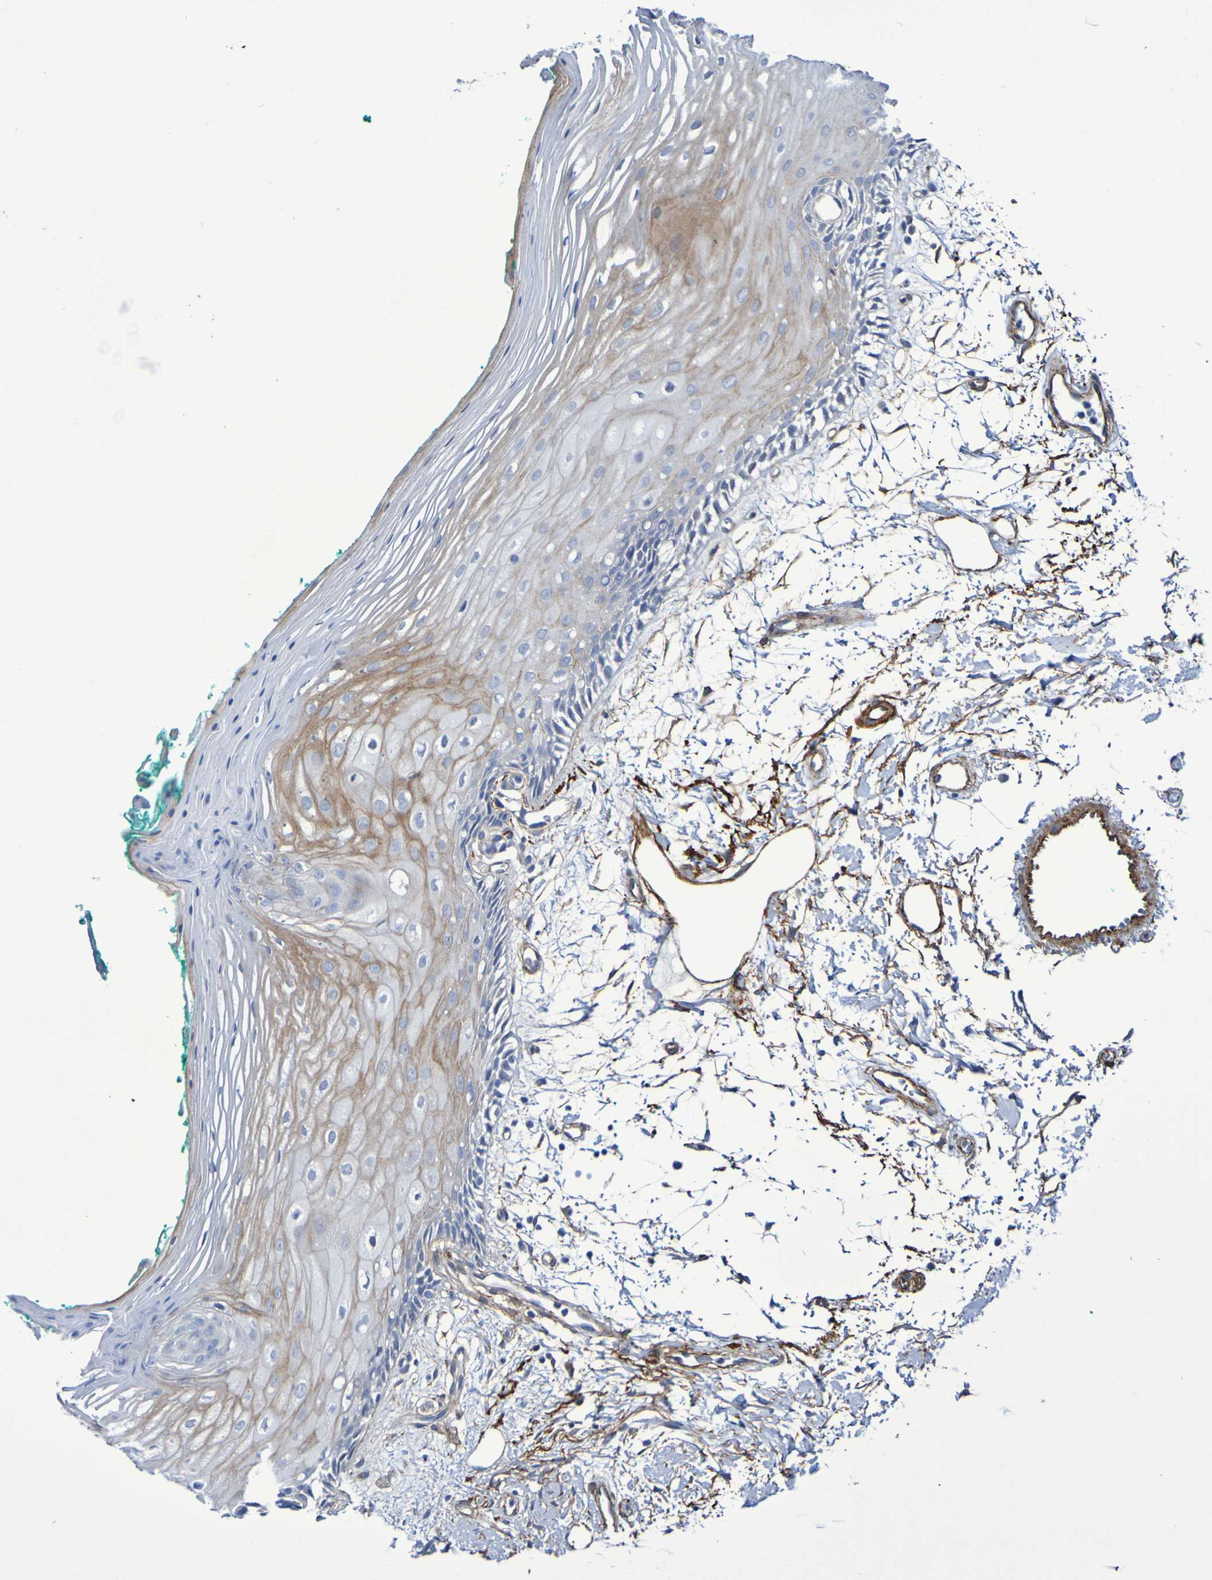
{"staining": {"intensity": "moderate", "quantity": "25%-75%", "location": "cytoplasmic/membranous"}, "tissue": "oral mucosa", "cell_type": "Squamous epithelial cells", "image_type": "normal", "snomed": [{"axis": "morphology", "description": "Normal tissue, NOS"}, {"axis": "topography", "description": "Skeletal muscle"}, {"axis": "topography", "description": "Oral tissue"}, {"axis": "topography", "description": "Peripheral nerve tissue"}], "caption": "A histopathology image of human oral mucosa stained for a protein demonstrates moderate cytoplasmic/membranous brown staining in squamous epithelial cells. (DAB (3,3'-diaminobenzidine) IHC, brown staining for protein, blue staining for nuclei).", "gene": "LPP", "patient": {"sex": "female", "age": 84}}